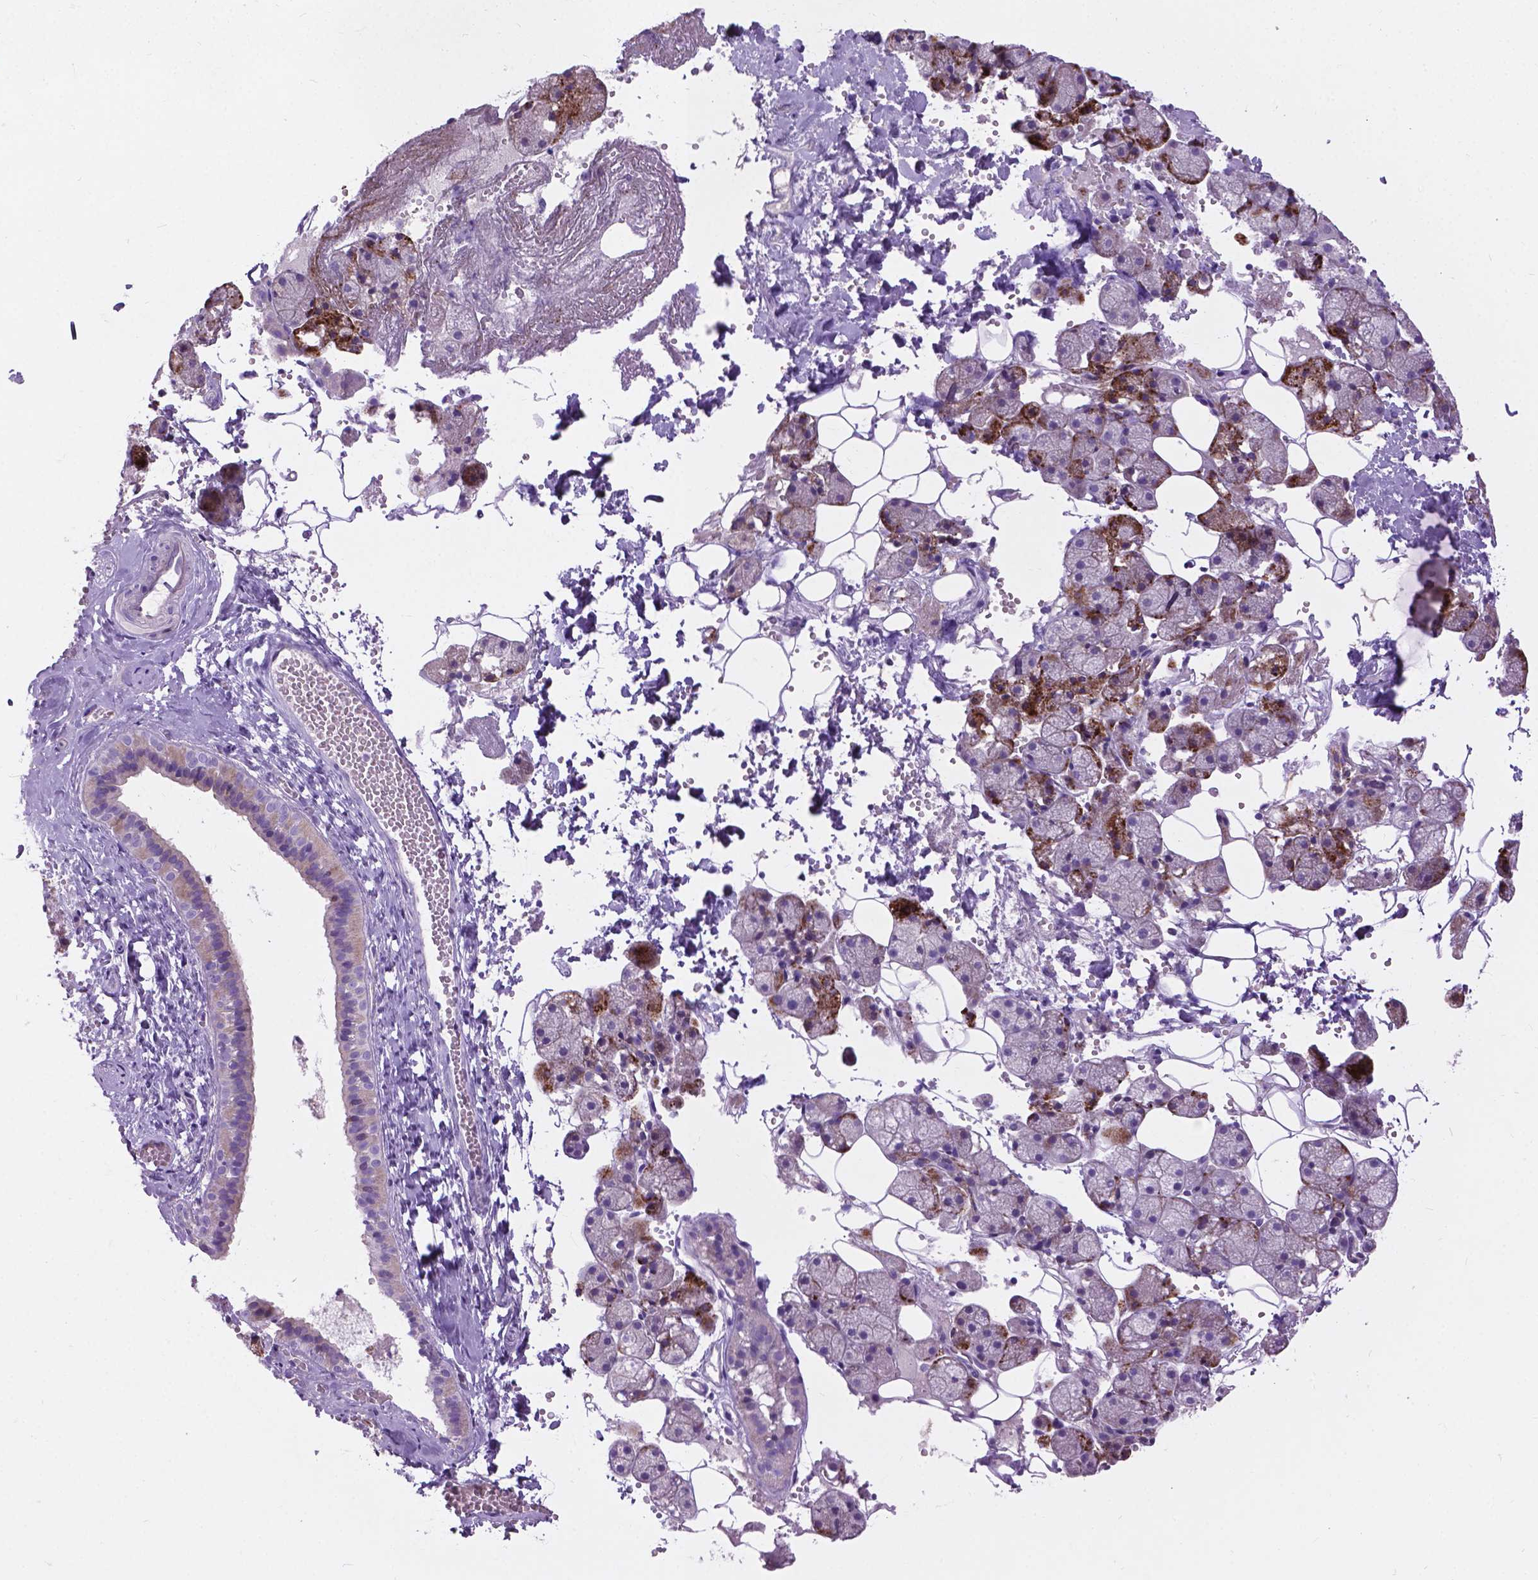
{"staining": {"intensity": "moderate", "quantity": "25%-75%", "location": "cytoplasmic/membranous"}, "tissue": "salivary gland", "cell_type": "Glandular cells", "image_type": "normal", "snomed": [{"axis": "morphology", "description": "Normal tissue, NOS"}, {"axis": "topography", "description": "Salivary gland"}], "caption": "This histopathology image exhibits immunohistochemistry (IHC) staining of unremarkable human salivary gland, with medium moderate cytoplasmic/membranous staining in about 25%-75% of glandular cells.", "gene": "NOXO1", "patient": {"sex": "male", "age": 38}}